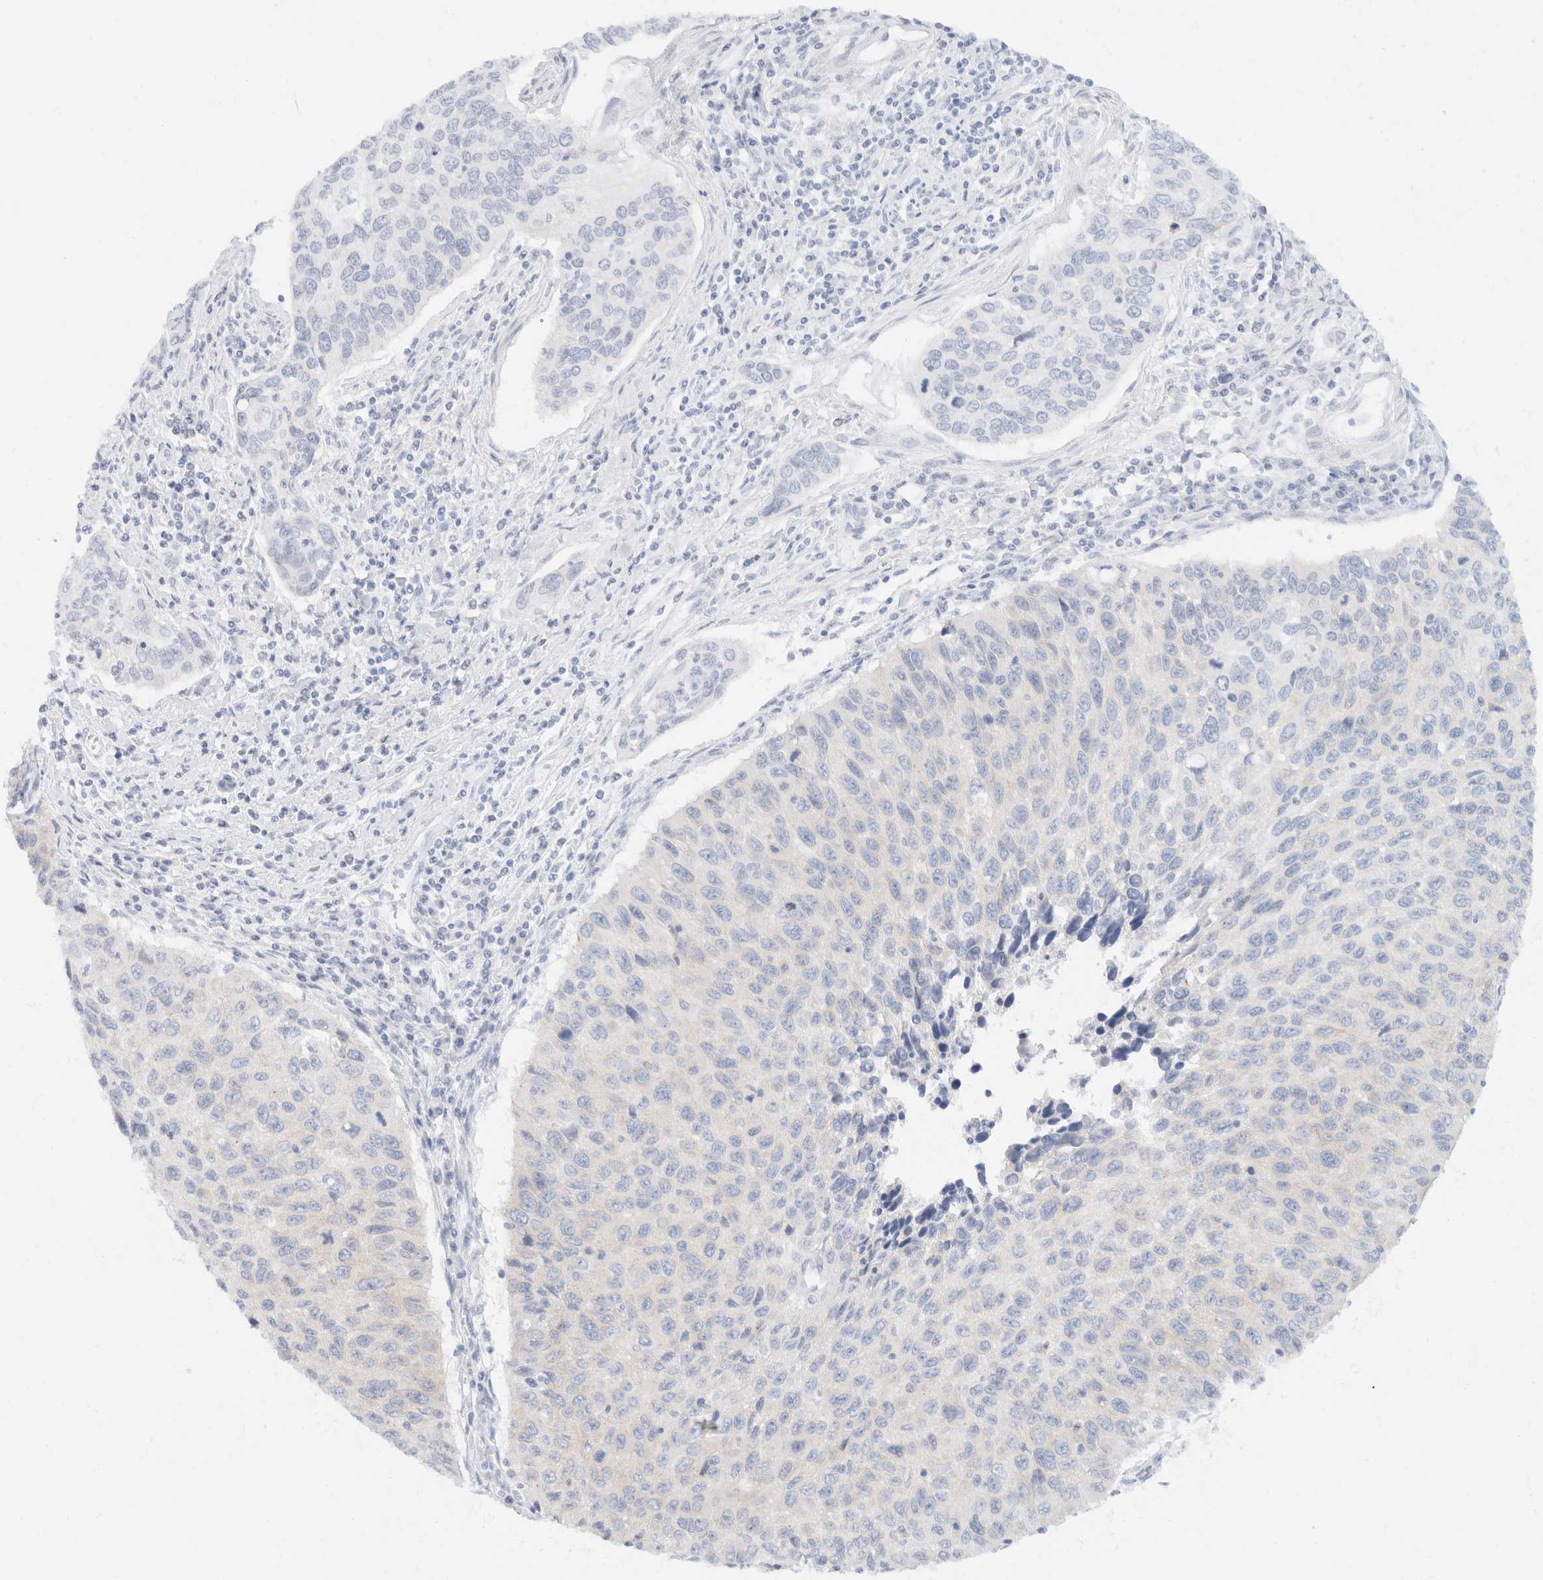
{"staining": {"intensity": "negative", "quantity": "none", "location": "none"}, "tissue": "cervical cancer", "cell_type": "Tumor cells", "image_type": "cancer", "snomed": [{"axis": "morphology", "description": "Squamous cell carcinoma, NOS"}, {"axis": "topography", "description": "Cervix"}], "caption": "IHC histopathology image of neoplastic tissue: human squamous cell carcinoma (cervical) stained with DAB (3,3'-diaminobenzidine) displays no significant protein positivity in tumor cells.", "gene": "KRT20", "patient": {"sex": "female", "age": 53}}